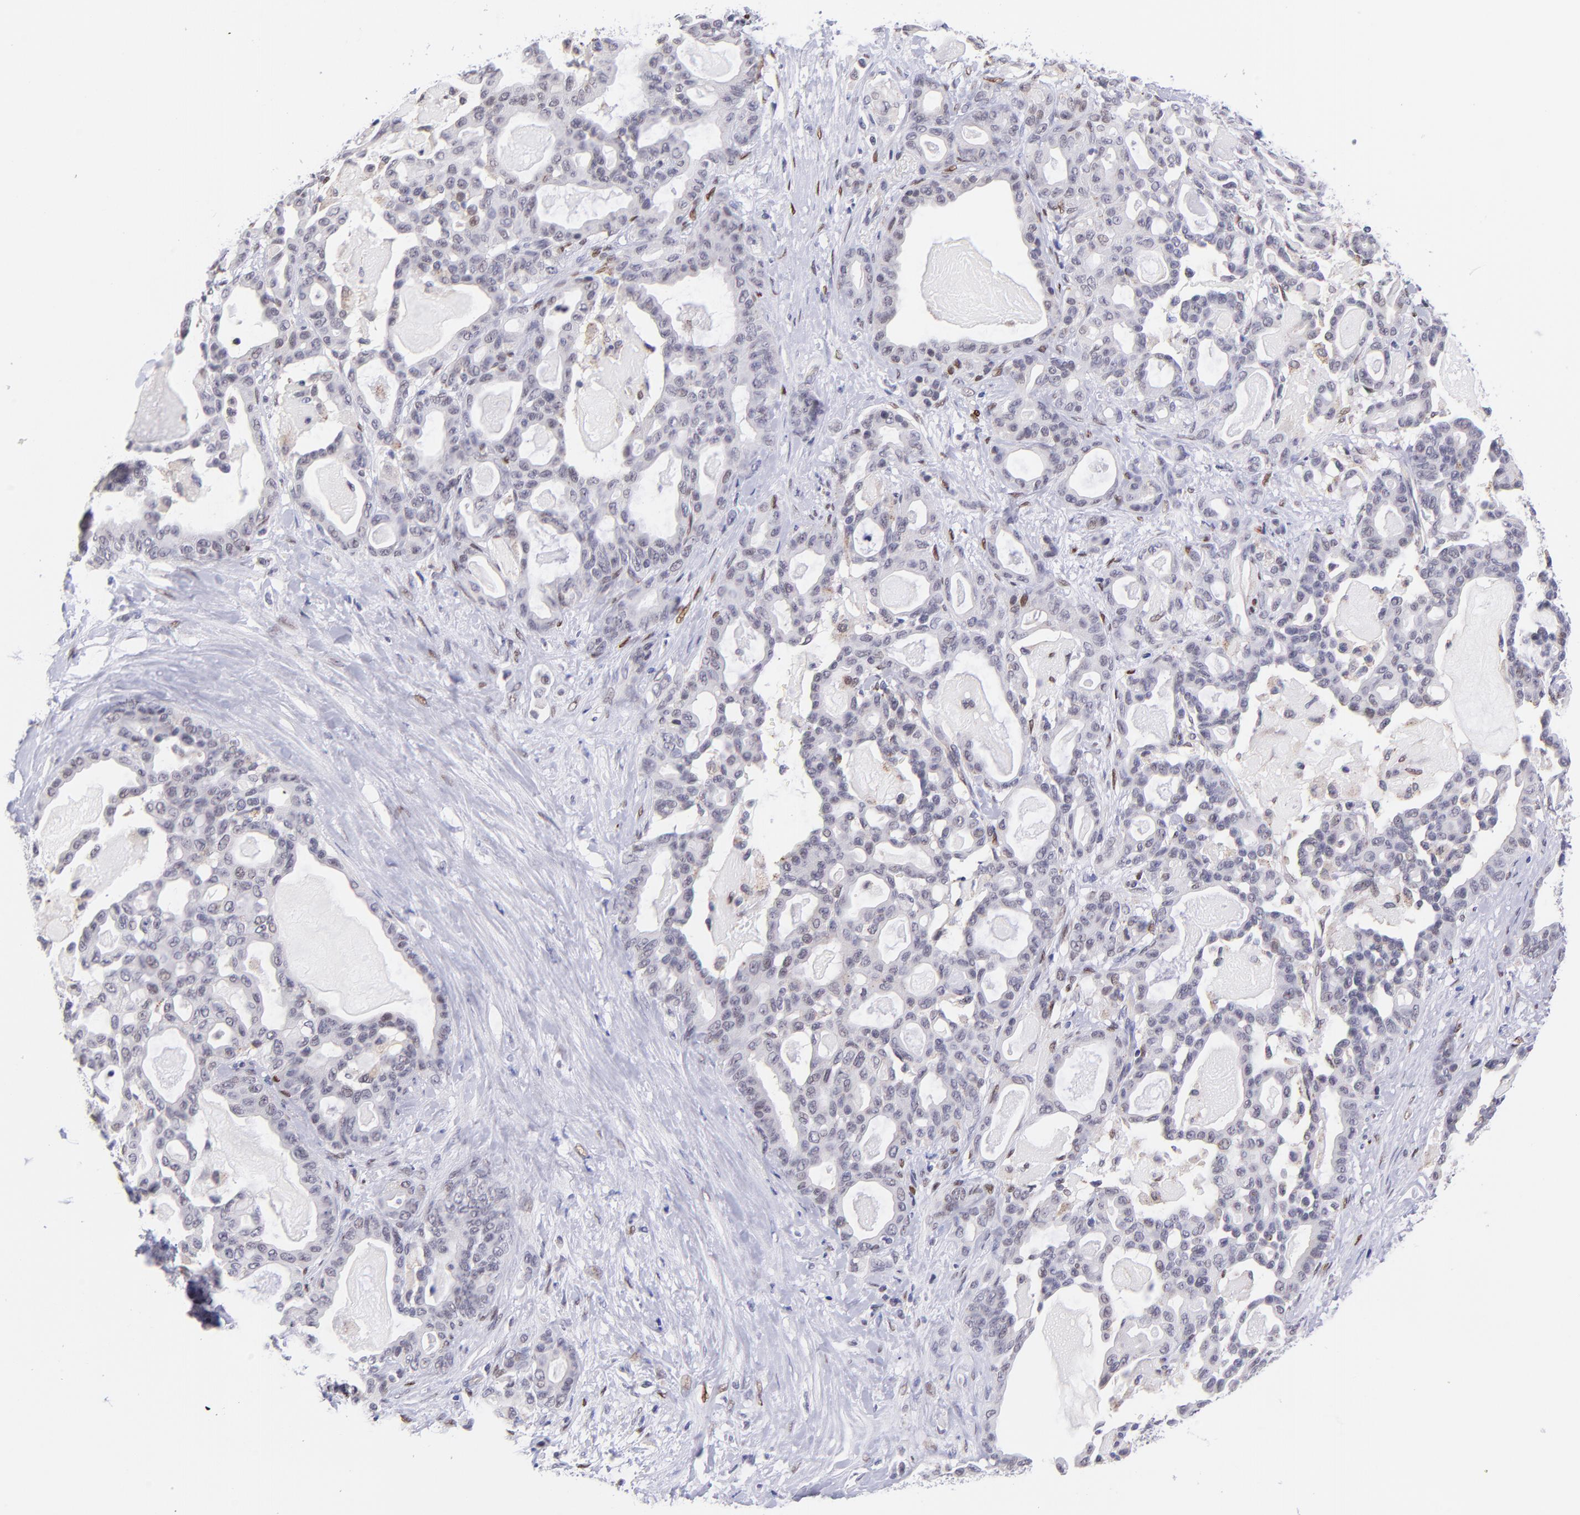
{"staining": {"intensity": "weak", "quantity": "<25%", "location": "nuclear"}, "tissue": "pancreatic cancer", "cell_type": "Tumor cells", "image_type": "cancer", "snomed": [{"axis": "morphology", "description": "Adenocarcinoma, NOS"}, {"axis": "topography", "description": "Pancreas"}], "caption": "Tumor cells show no significant expression in pancreatic cancer (adenocarcinoma). (DAB immunohistochemistry (IHC) with hematoxylin counter stain).", "gene": "SOX6", "patient": {"sex": "male", "age": 63}}